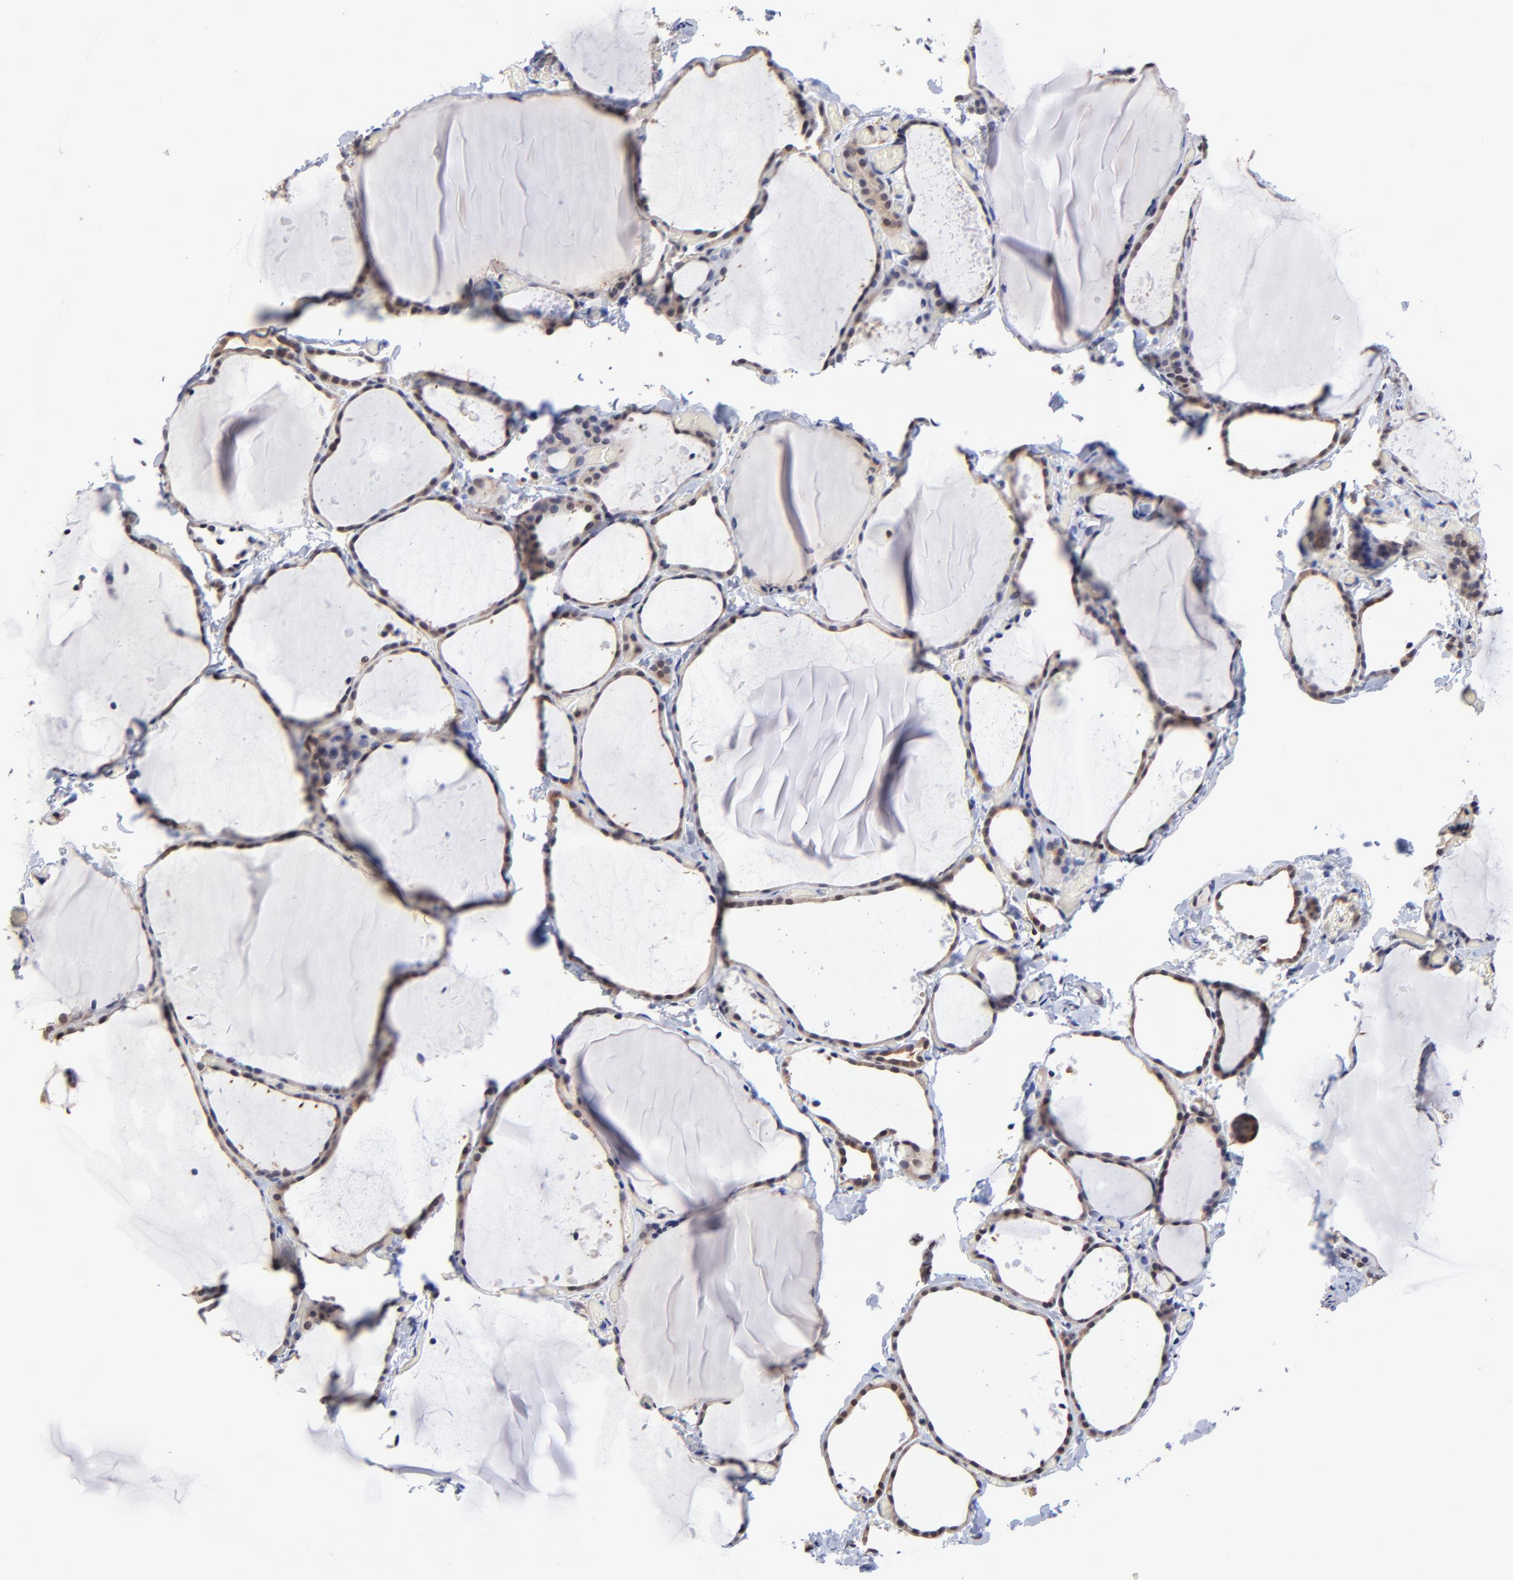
{"staining": {"intensity": "weak", "quantity": "<25%", "location": "cytoplasmic/membranous,nuclear"}, "tissue": "thyroid gland", "cell_type": "Glandular cells", "image_type": "normal", "snomed": [{"axis": "morphology", "description": "Normal tissue, NOS"}, {"axis": "topography", "description": "Thyroid gland"}], "caption": "Micrograph shows no significant protein expression in glandular cells of benign thyroid gland. (DAB immunohistochemistry, high magnification).", "gene": "PSMC4", "patient": {"sex": "female", "age": 22}}